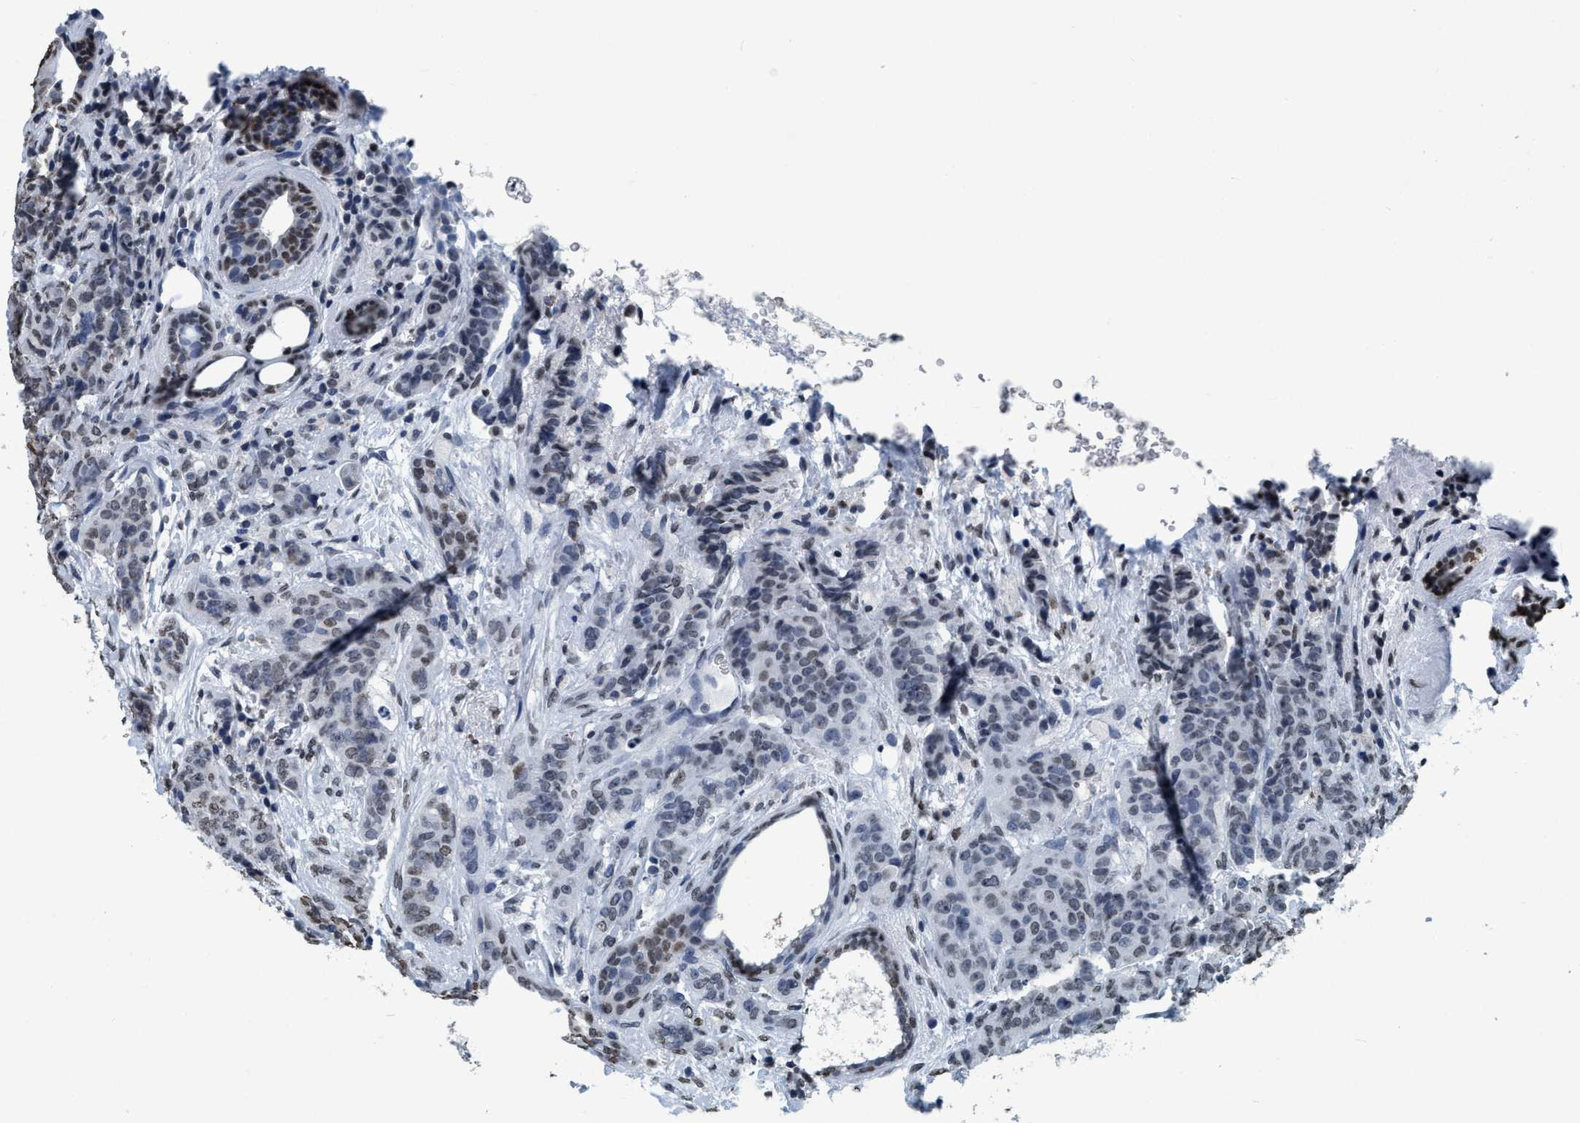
{"staining": {"intensity": "weak", "quantity": "25%-75%", "location": "nuclear"}, "tissue": "breast cancer", "cell_type": "Tumor cells", "image_type": "cancer", "snomed": [{"axis": "morphology", "description": "Duct carcinoma"}, {"axis": "topography", "description": "Breast"}], "caption": "This is an image of IHC staining of breast cancer (intraductal carcinoma), which shows weak positivity in the nuclear of tumor cells.", "gene": "CCNE2", "patient": {"sex": "female", "age": 40}}